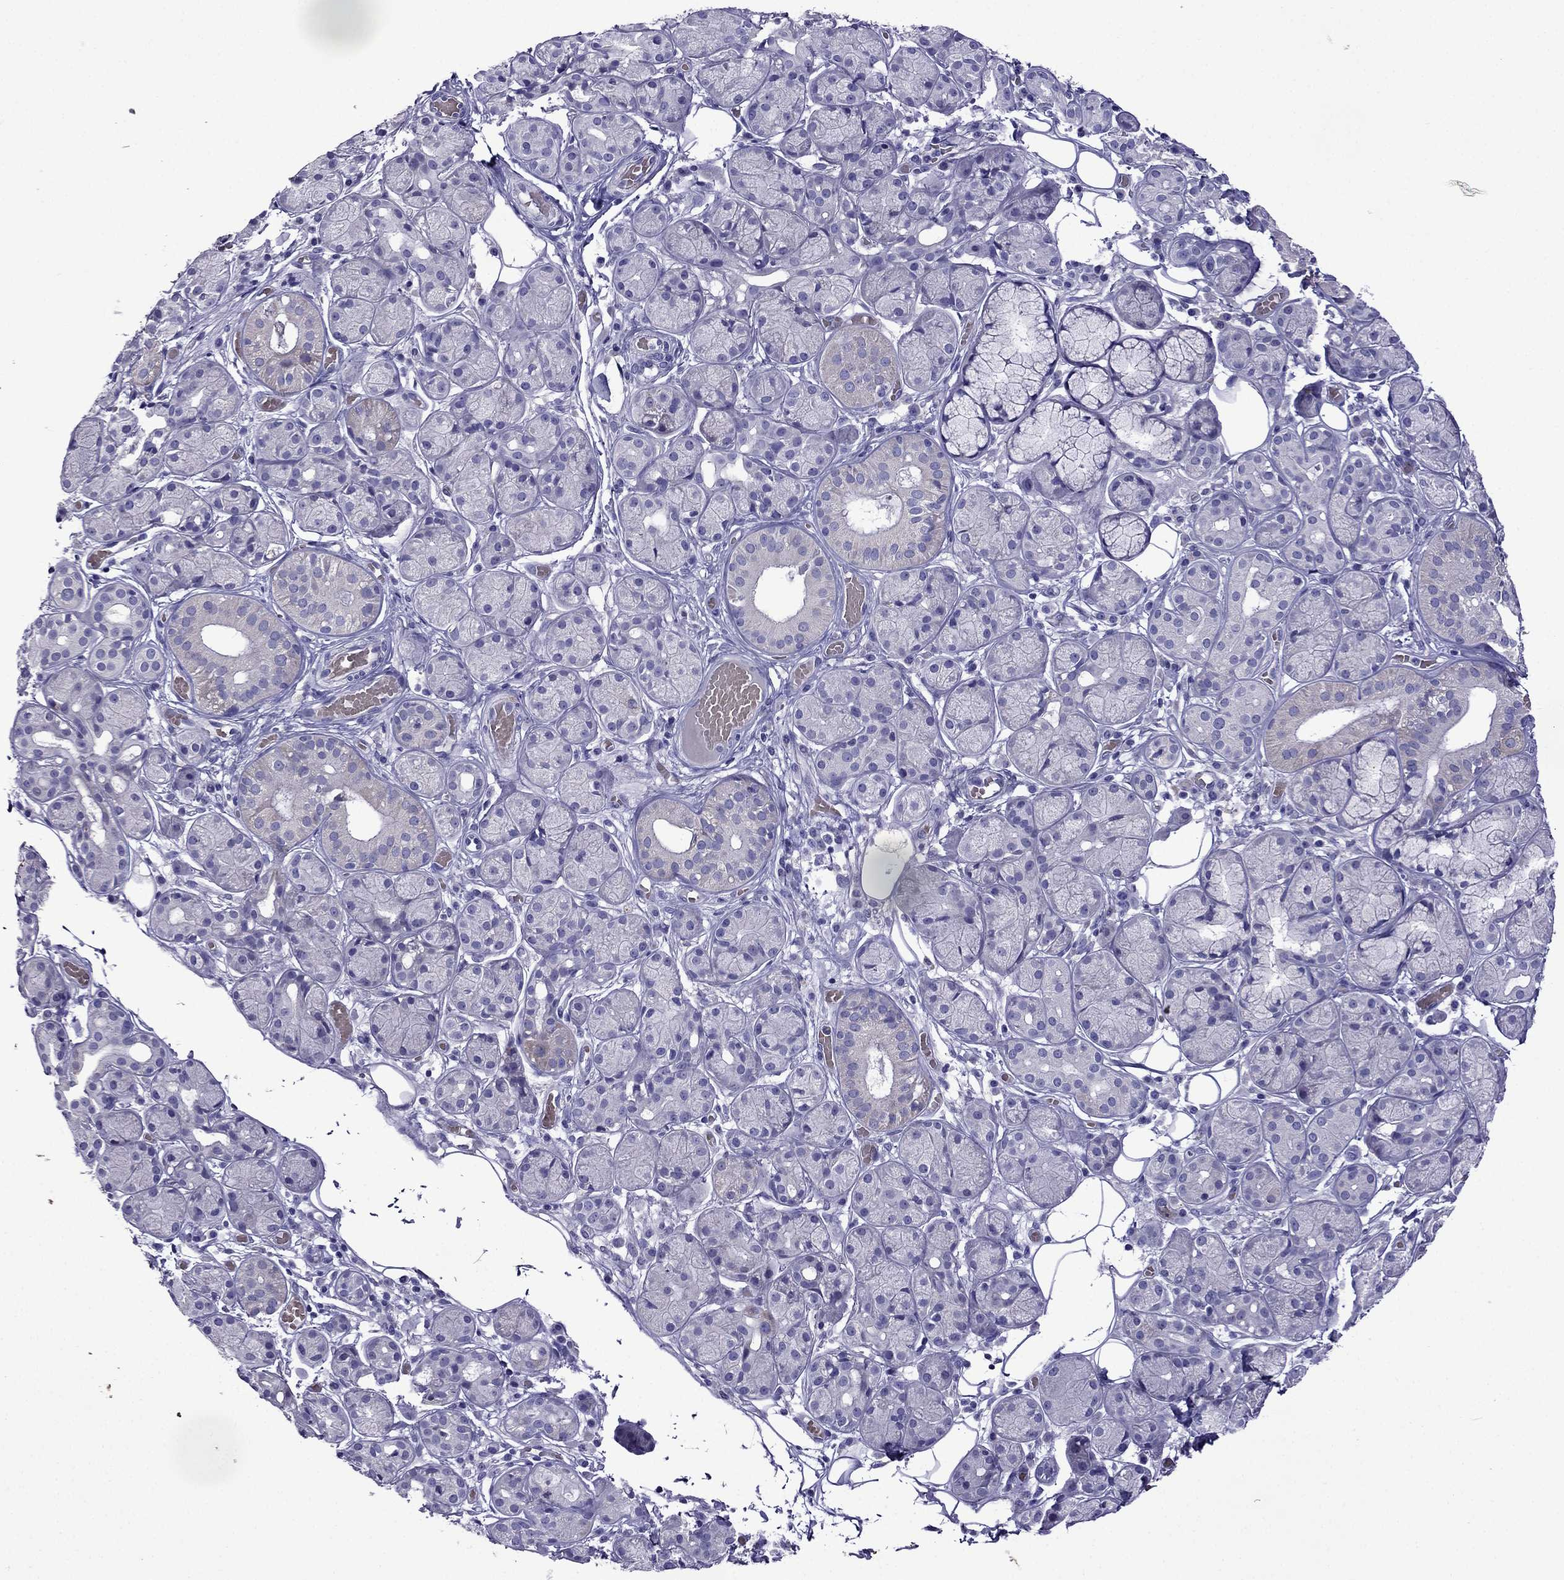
{"staining": {"intensity": "negative", "quantity": "none", "location": "none"}, "tissue": "salivary gland", "cell_type": "Glandular cells", "image_type": "normal", "snomed": [{"axis": "morphology", "description": "Normal tissue, NOS"}, {"axis": "topography", "description": "Salivary gland"}, {"axis": "topography", "description": "Peripheral nerve tissue"}], "caption": "The immunohistochemistry (IHC) photomicrograph has no significant positivity in glandular cells of salivary gland. (IHC, brightfield microscopy, high magnification).", "gene": "TDRD1", "patient": {"sex": "male", "age": 71}}